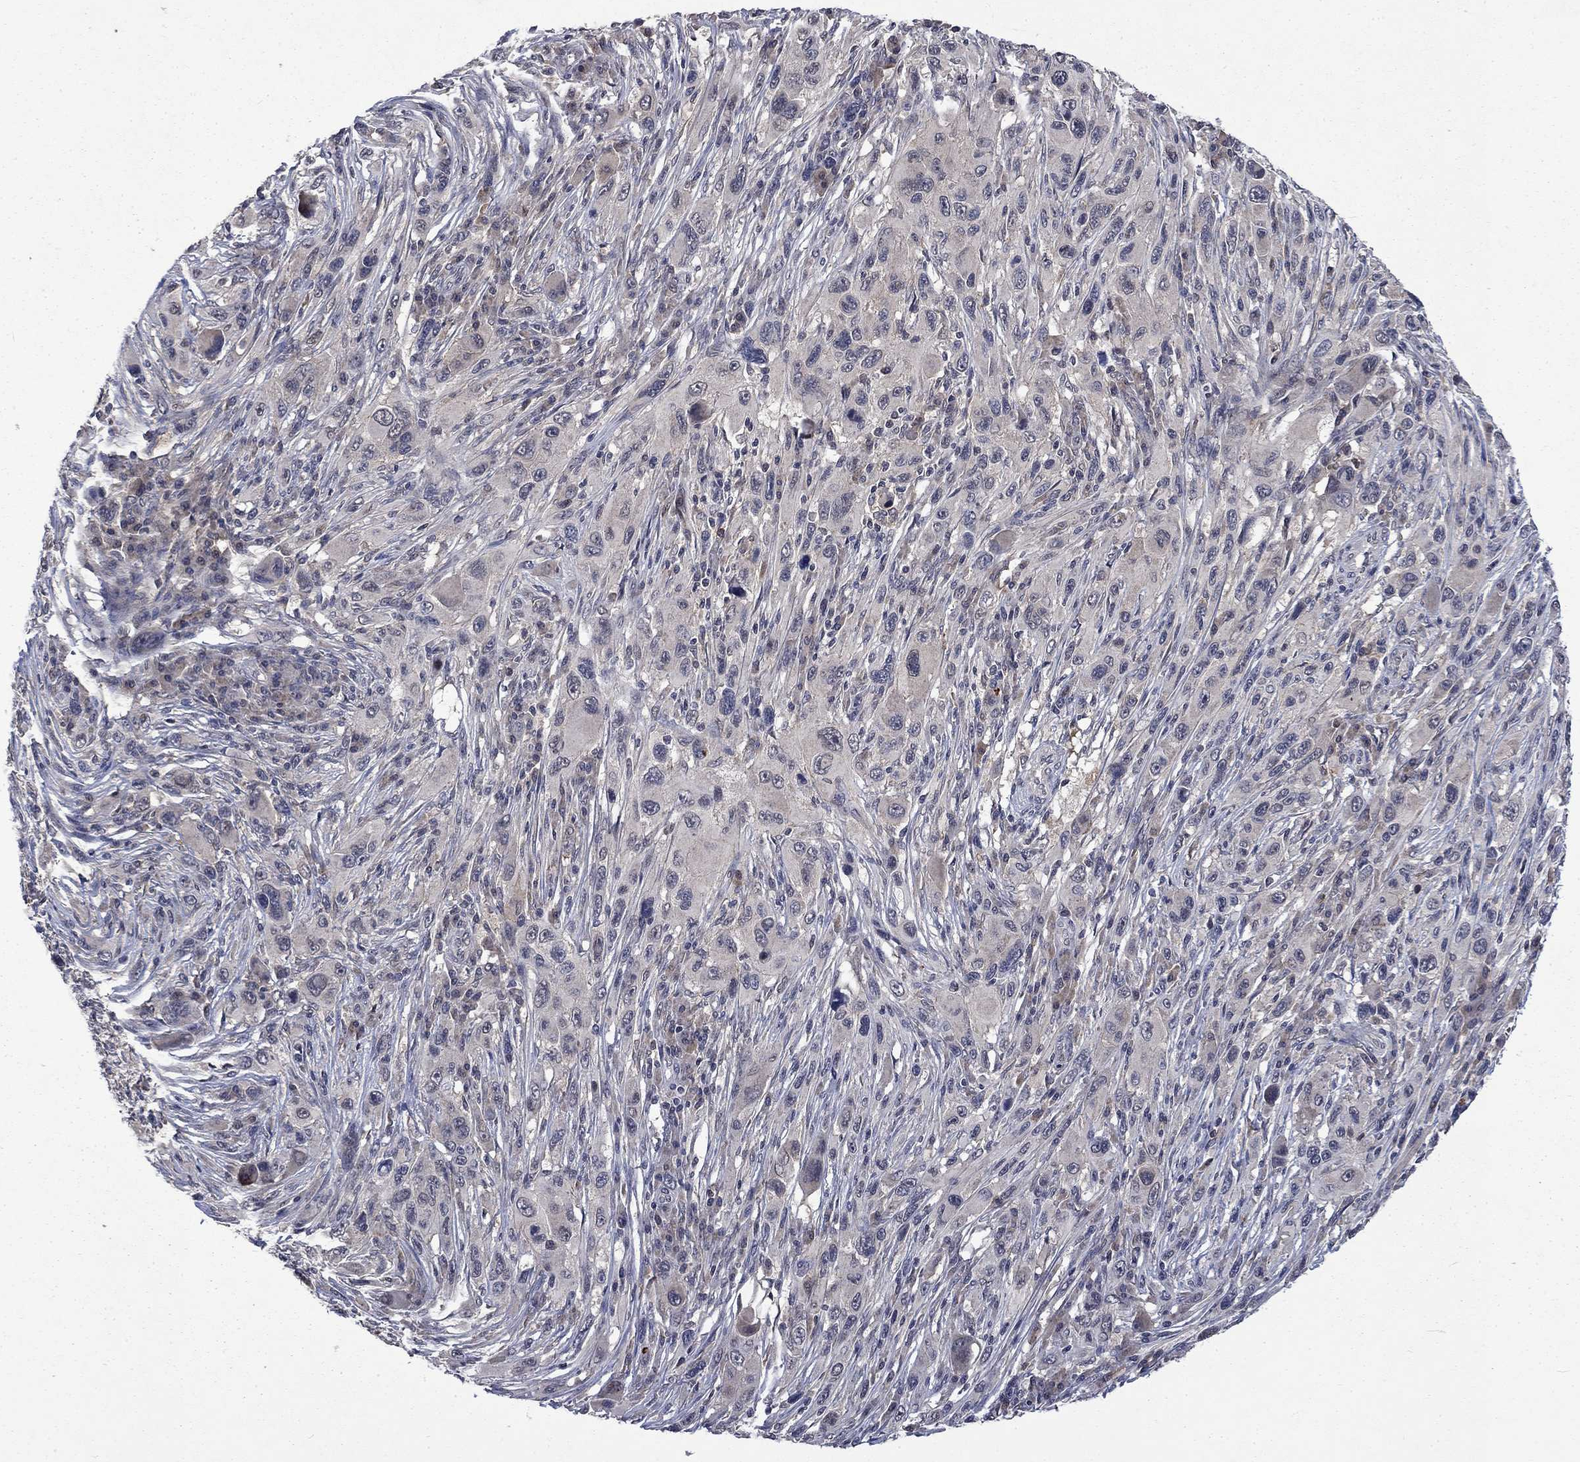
{"staining": {"intensity": "negative", "quantity": "none", "location": "none"}, "tissue": "melanoma", "cell_type": "Tumor cells", "image_type": "cancer", "snomed": [{"axis": "morphology", "description": "Malignant melanoma, NOS"}, {"axis": "topography", "description": "Skin"}], "caption": "This is an IHC image of malignant melanoma. There is no staining in tumor cells.", "gene": "PPP1R9A", "patient": {"sex": "male", "age": 53}}